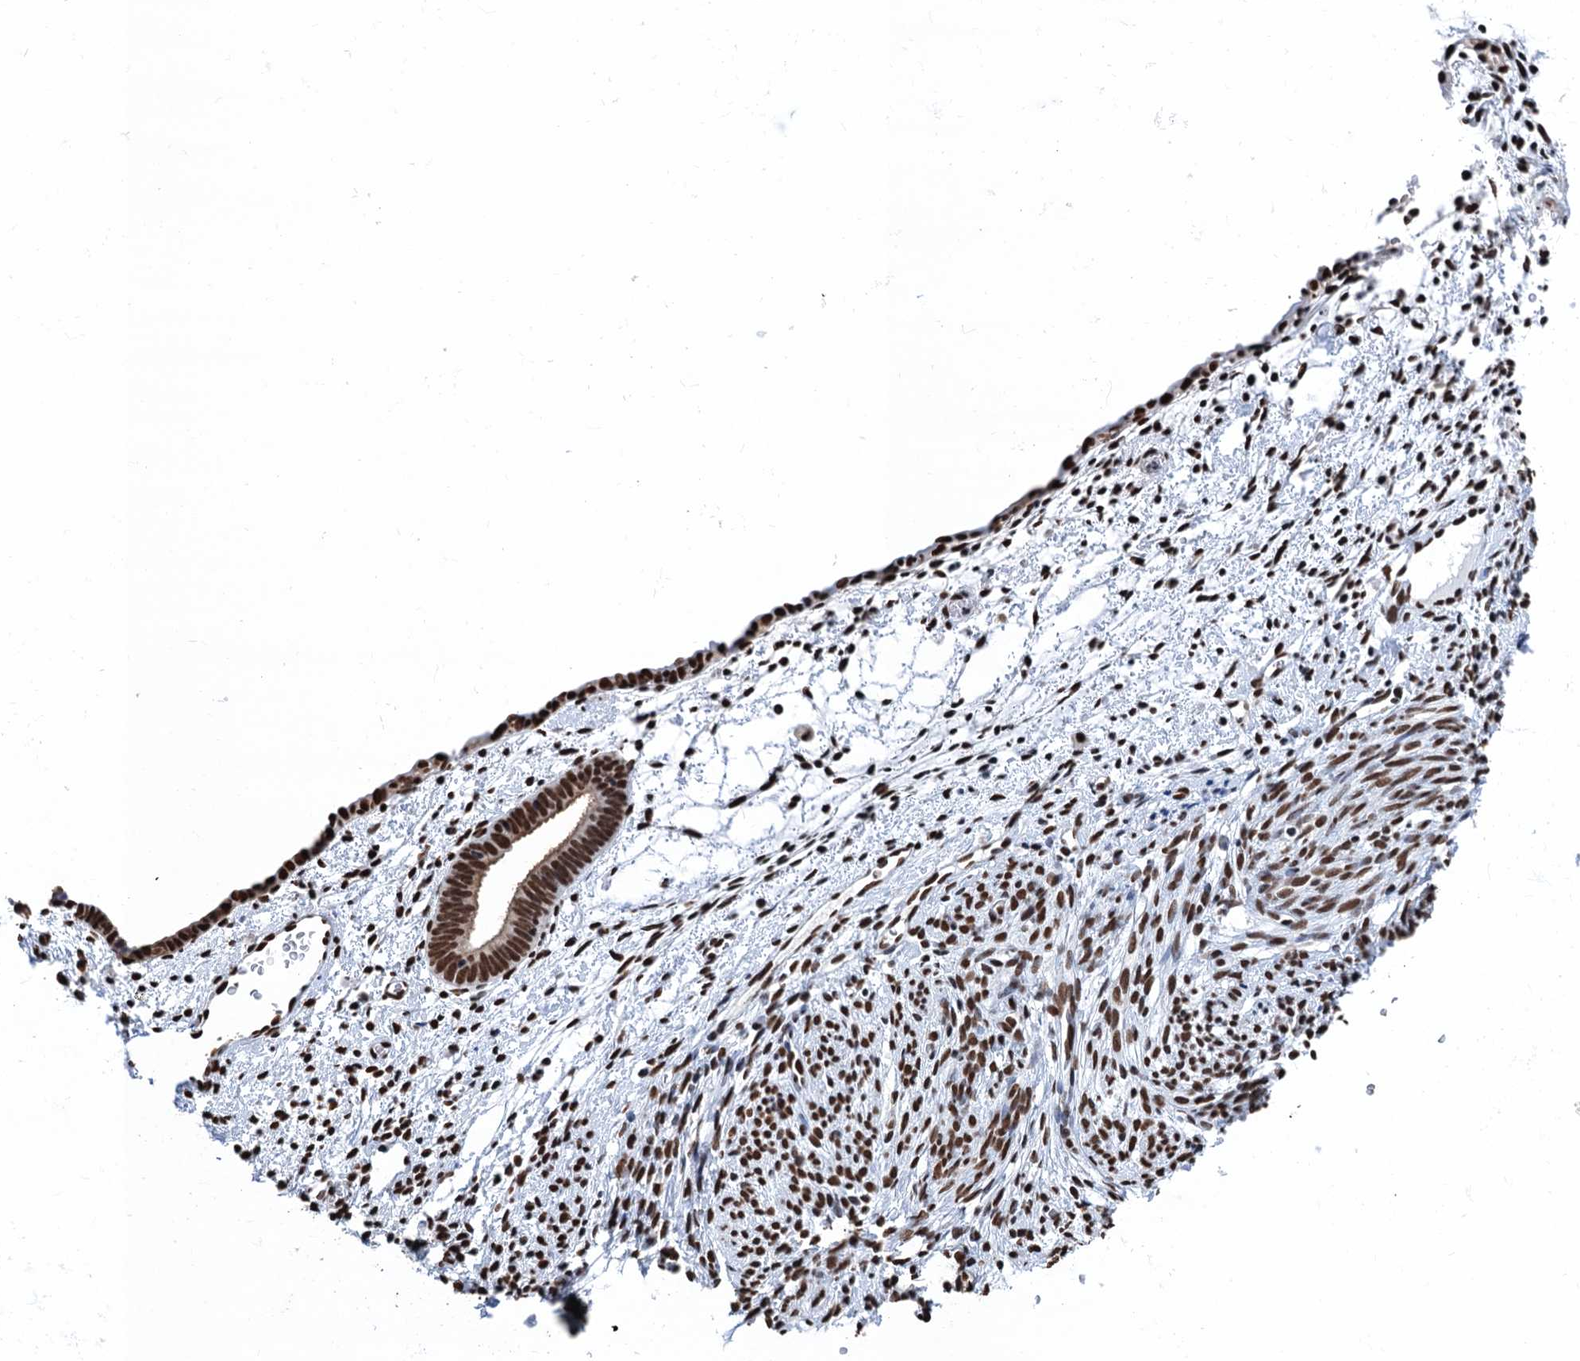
{"staining": {"intensity": "strong", "quantity": ">75%", "location": "nuclear"}, "tissue": "endometrium", "cell_type": "Cells in endometrial stroma", "image_type": "normal", "snomed": [{"axis": "morphology", "description": "Normal tissue, NOS"}, {"axis": "morphology", "description": "Adenocarcinoma, NOS"}, {"axis": "topography", "description": "Endometrium"}], "caption": "Cells in endometrial stroma show strong nuclear expression in about >75% of cells in benign endometrium.", "gene": "UBA2", "patient": {"sex": "female", "age": 57}}